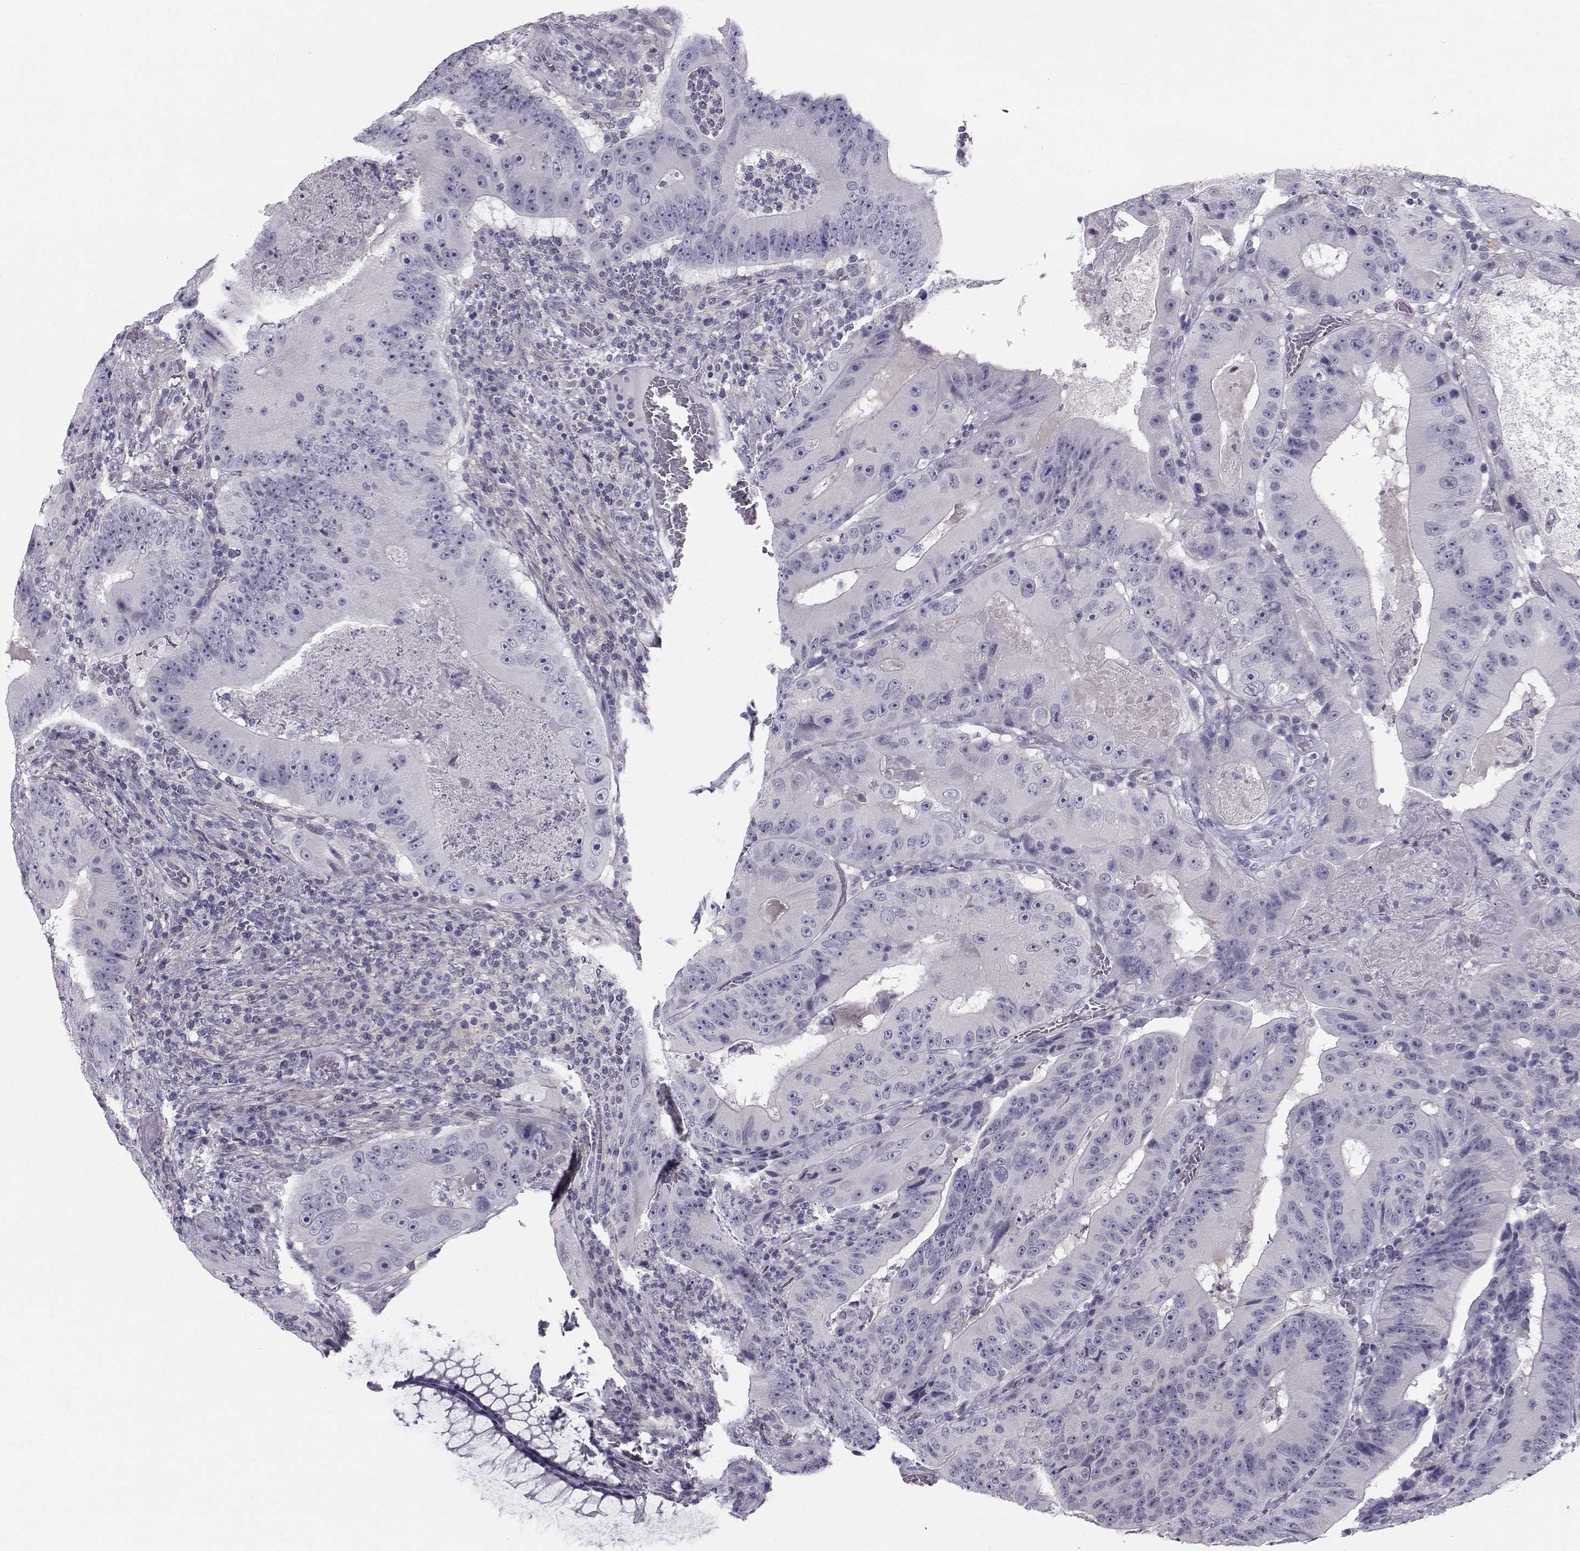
{"staining": {"intensity": "negative", "quantity": "none", "location": "none"}, "tissue": "colorectal cancer", "cell_type": "Tumor cells", "image_type": "cancer", "snomed": [{"axis": "morphology", "description": "Adenocarcinoma, NOS"}, {"axis": "topography", "description": "Colon"}], "caption": "An immunohistochemistry micrograph of colorectal cancer is shown. There is no staining in tumor cells of colorectal cancer.", "gene": "SPDYE4", "patient": {"sex": "female", "age": 86}}